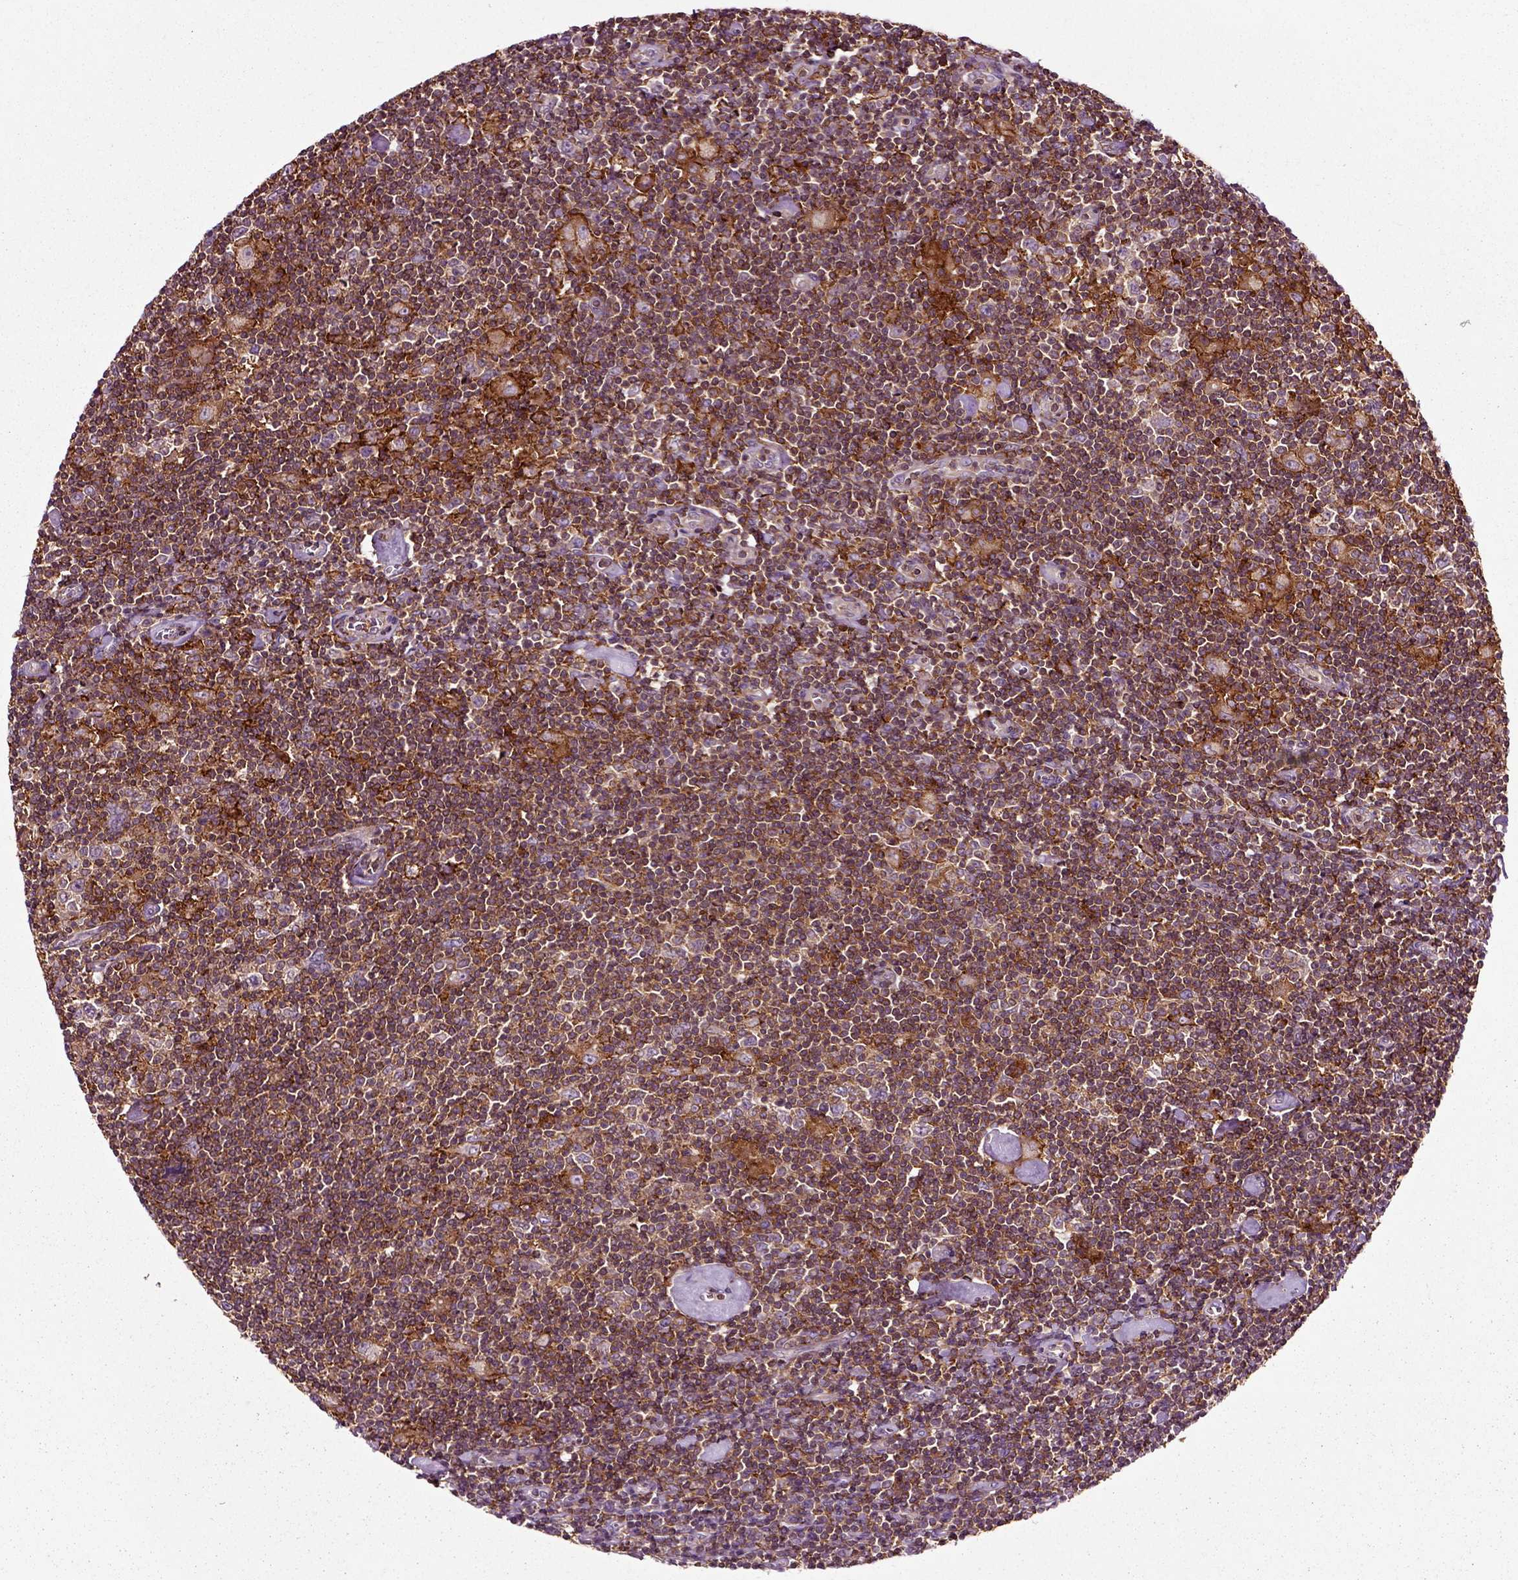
{"staining": {"intensity": "moderate", "quantity": ">75%", "location": "cytoplasmic/membranous"}, "tissue": "lymphoma", "cell_type": "Tumor cells", "image_type": "cancer", "snomed": [{"axis": "morphology", "description": "Hodgkin's disease, NOS"}, {"axis": "topography", "description": "Lymph node"}], "caption": "Immunohistochemical staining of lymphoma shows medium levels of moderate cytoplasmic/membranous protein positivity in approximately >75% of tumor cells.", "gene": "RHOF", "patient": {"sex": "male", "age": 40}}